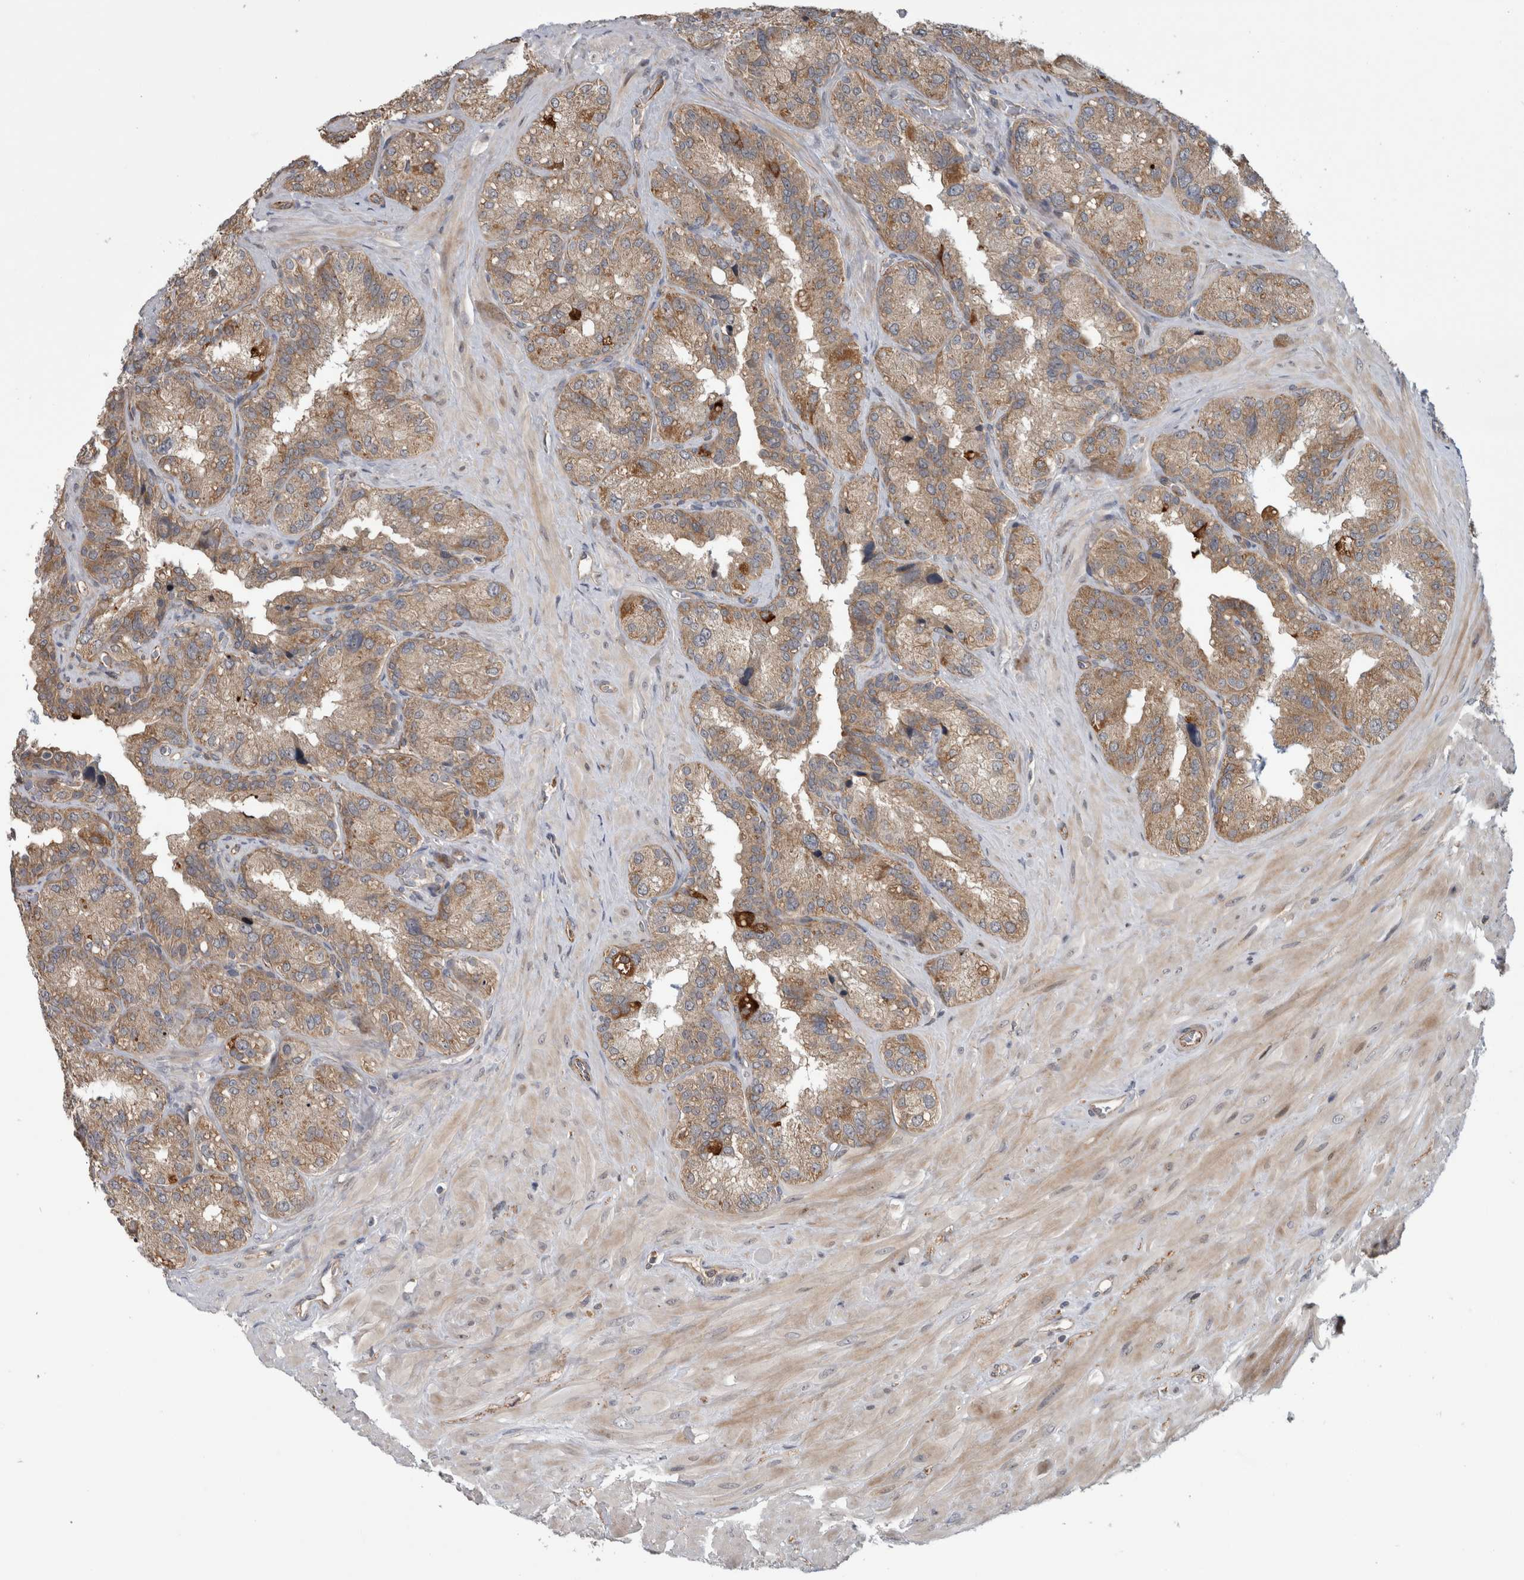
{"staining": {"intensity": "moderate", "quantity": ">75%", "location": "cytoplasmic/membranous"}, "tissue": "seminal vesicle", "cell_type": "Glandular cells", "image_type": "normal", "snomed": [{"axis": "morphology", "description": "Normal tissue, NOS"}, {"axis": "topography", "description": "Prostate"}, {"axis": "topography", "description": "Seminal veicle"}], "caption": "This photomicrograph shows immunohistochemistry staining of unremarkable human seminal vesicle, with medium moderate cytoplasmic/membranous positivity in approximately >75% of glandular cells.", "gene": "ADGRL3", "patient": {"sex": "male", "age": 51}}